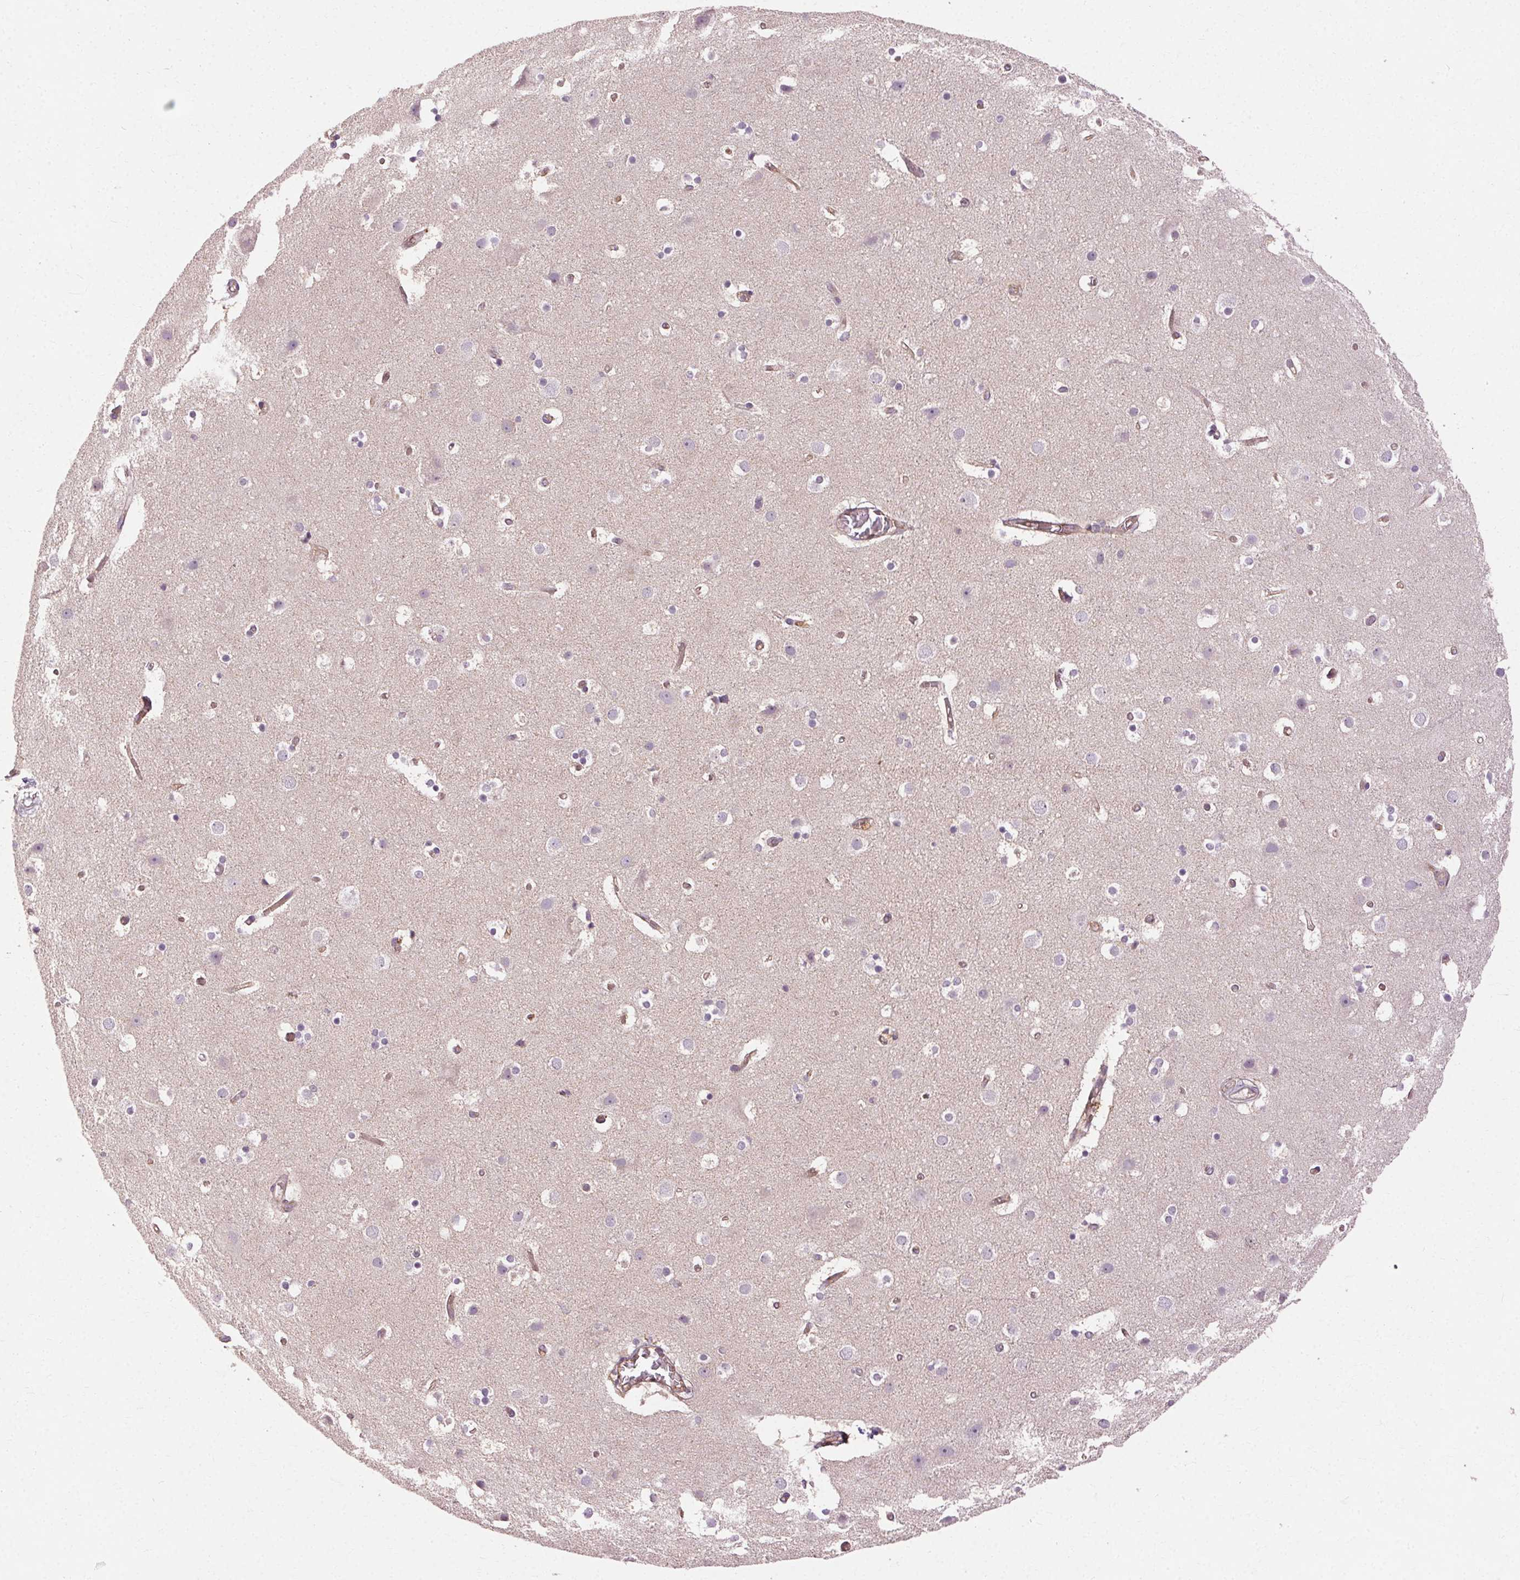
{"staining": {"intensity": "weak", "quantity": ">75%", "location": "cytoplasmic/membranous"}, "tissue": "cerebral cortex", "cell_type": "Endothelial cells", "image_type": "normal", "snomed": [{"axis": "morphology", "description": "Normal tissue, NOS"}, {"axis": "topography", "description": "Cerebral cortex"}], "caption": "A micrograph showing weak cytoplasmic/membranous expression in about >75% of endothelial cells in benign cerebral cortex, as visualized by brown immunohistochemical staining.", "gene": "REP15", "patient": {"sex": "female", "age": 52}}